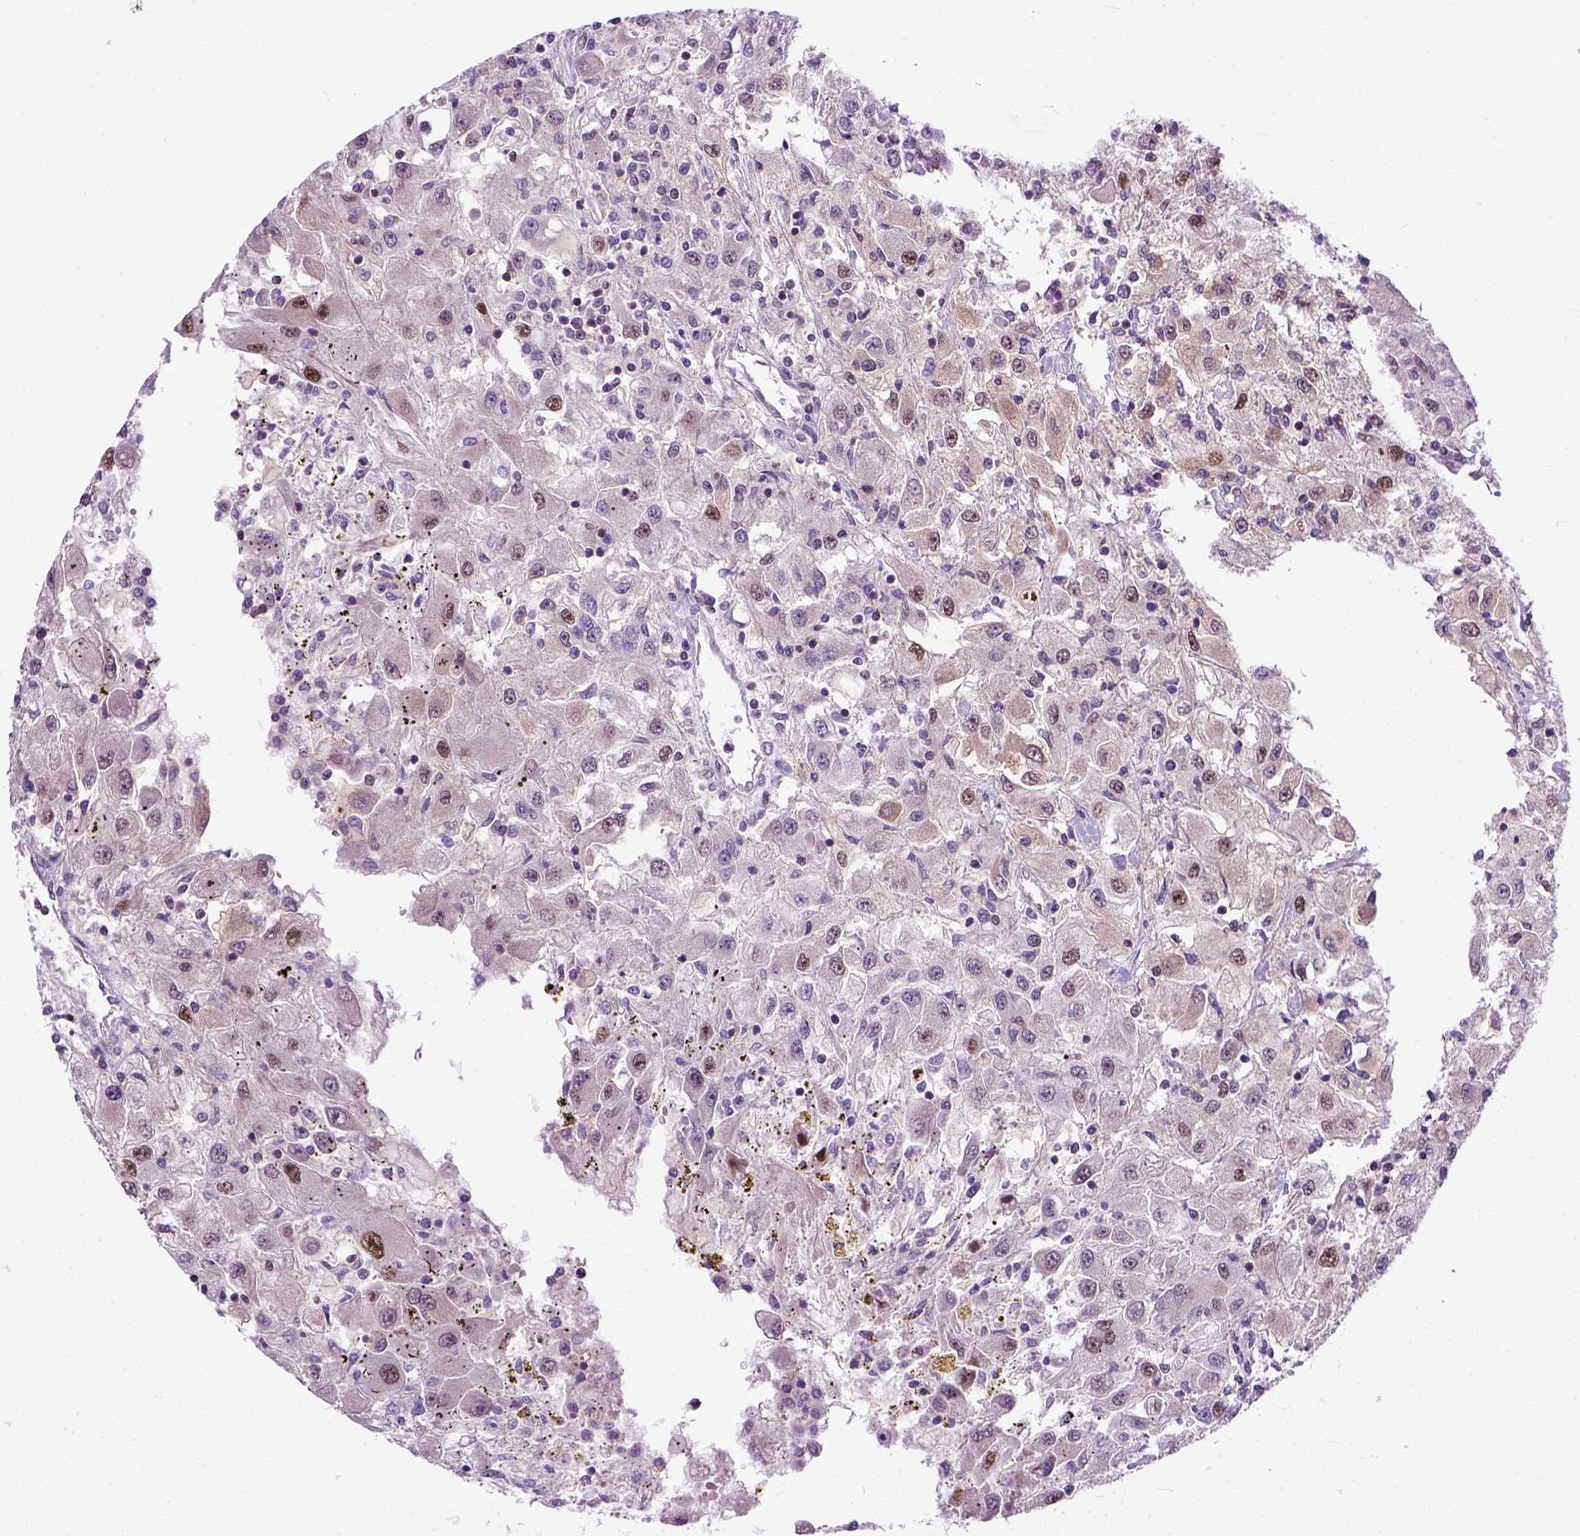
{"staining": {"intensity": "moderate", "quantity": "25%-75%", "location": "nuclear"}, "tissue": "renal cancer", "cell_type": "Tumor cells", "image_type": "cancer", "snomed": [{"axis": "morphology", "description": "Adenocarcinoma, NOS"}, {"axis": "topography", "description": "Kidney"}], "caption": "Renal adenocarcinoma stained with a brown dye shows moderate nuclear positive expression in about 25%-75% of tumor cells.", "gene": "UBA3", "patient": {"sex": "female", "age": 67}}